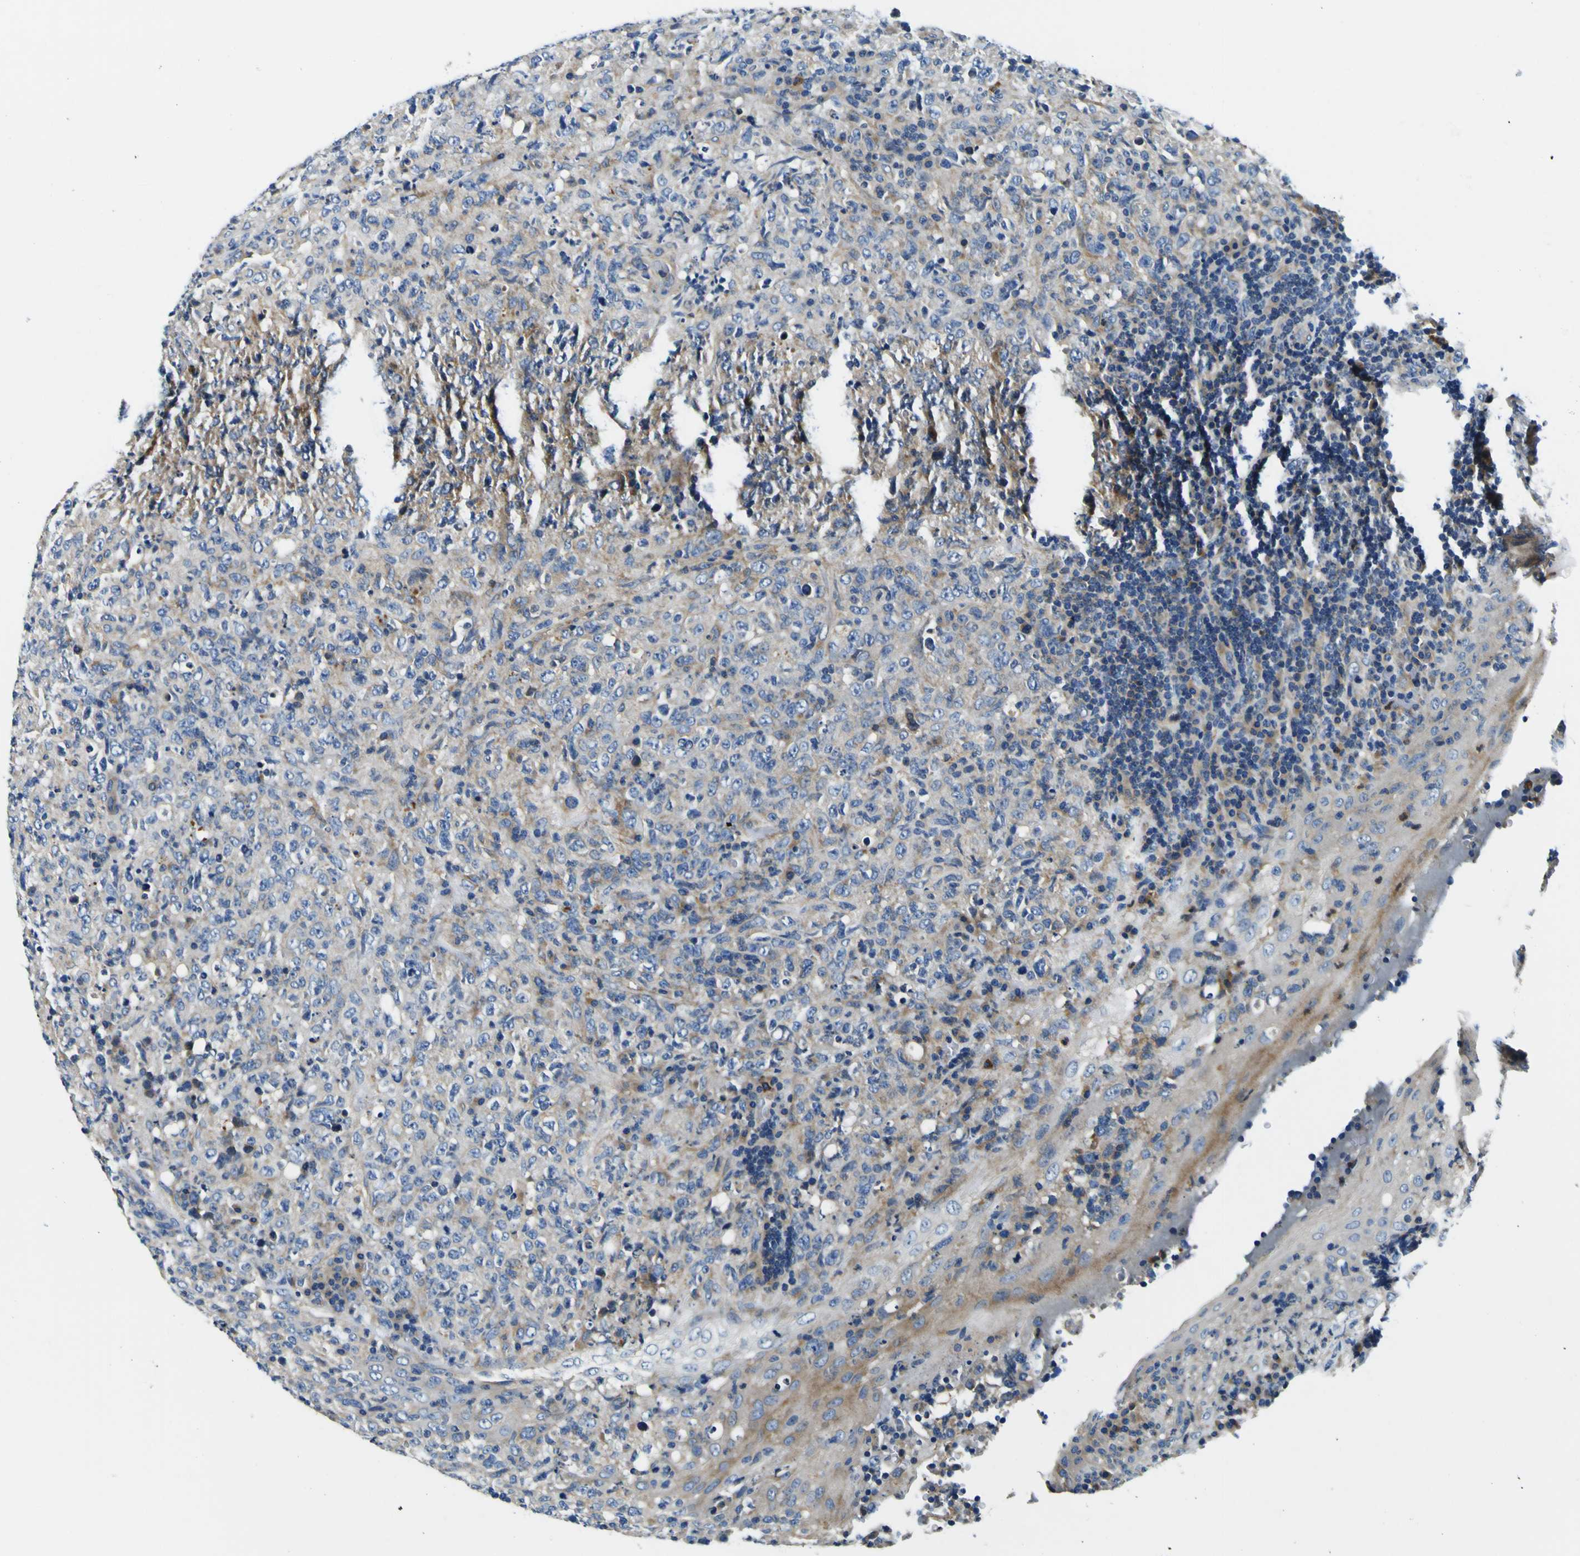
{"staining": {"intensity": "moderate", "quantity": "25%-75%", "location": "cytoplasmic/membranous"}, "tissue": "lymphoma", "cell_type": "Tumor cells", "image_type": "cancer", "snomed": [{"axis": "morphology", "description": "Malignant lymphoma, non-Hodgkin's type, High grade"}, {"axis": "topography", "description": "Tonsil"}], "caption": "The photomicrograph displays staining of lymphoma, revealing moderate cytoplasmic/membranous protein positivity (brown color) within tumor cells.", "gene": "CLSTN1", "patient": {"sex": "female", "age": 36}}